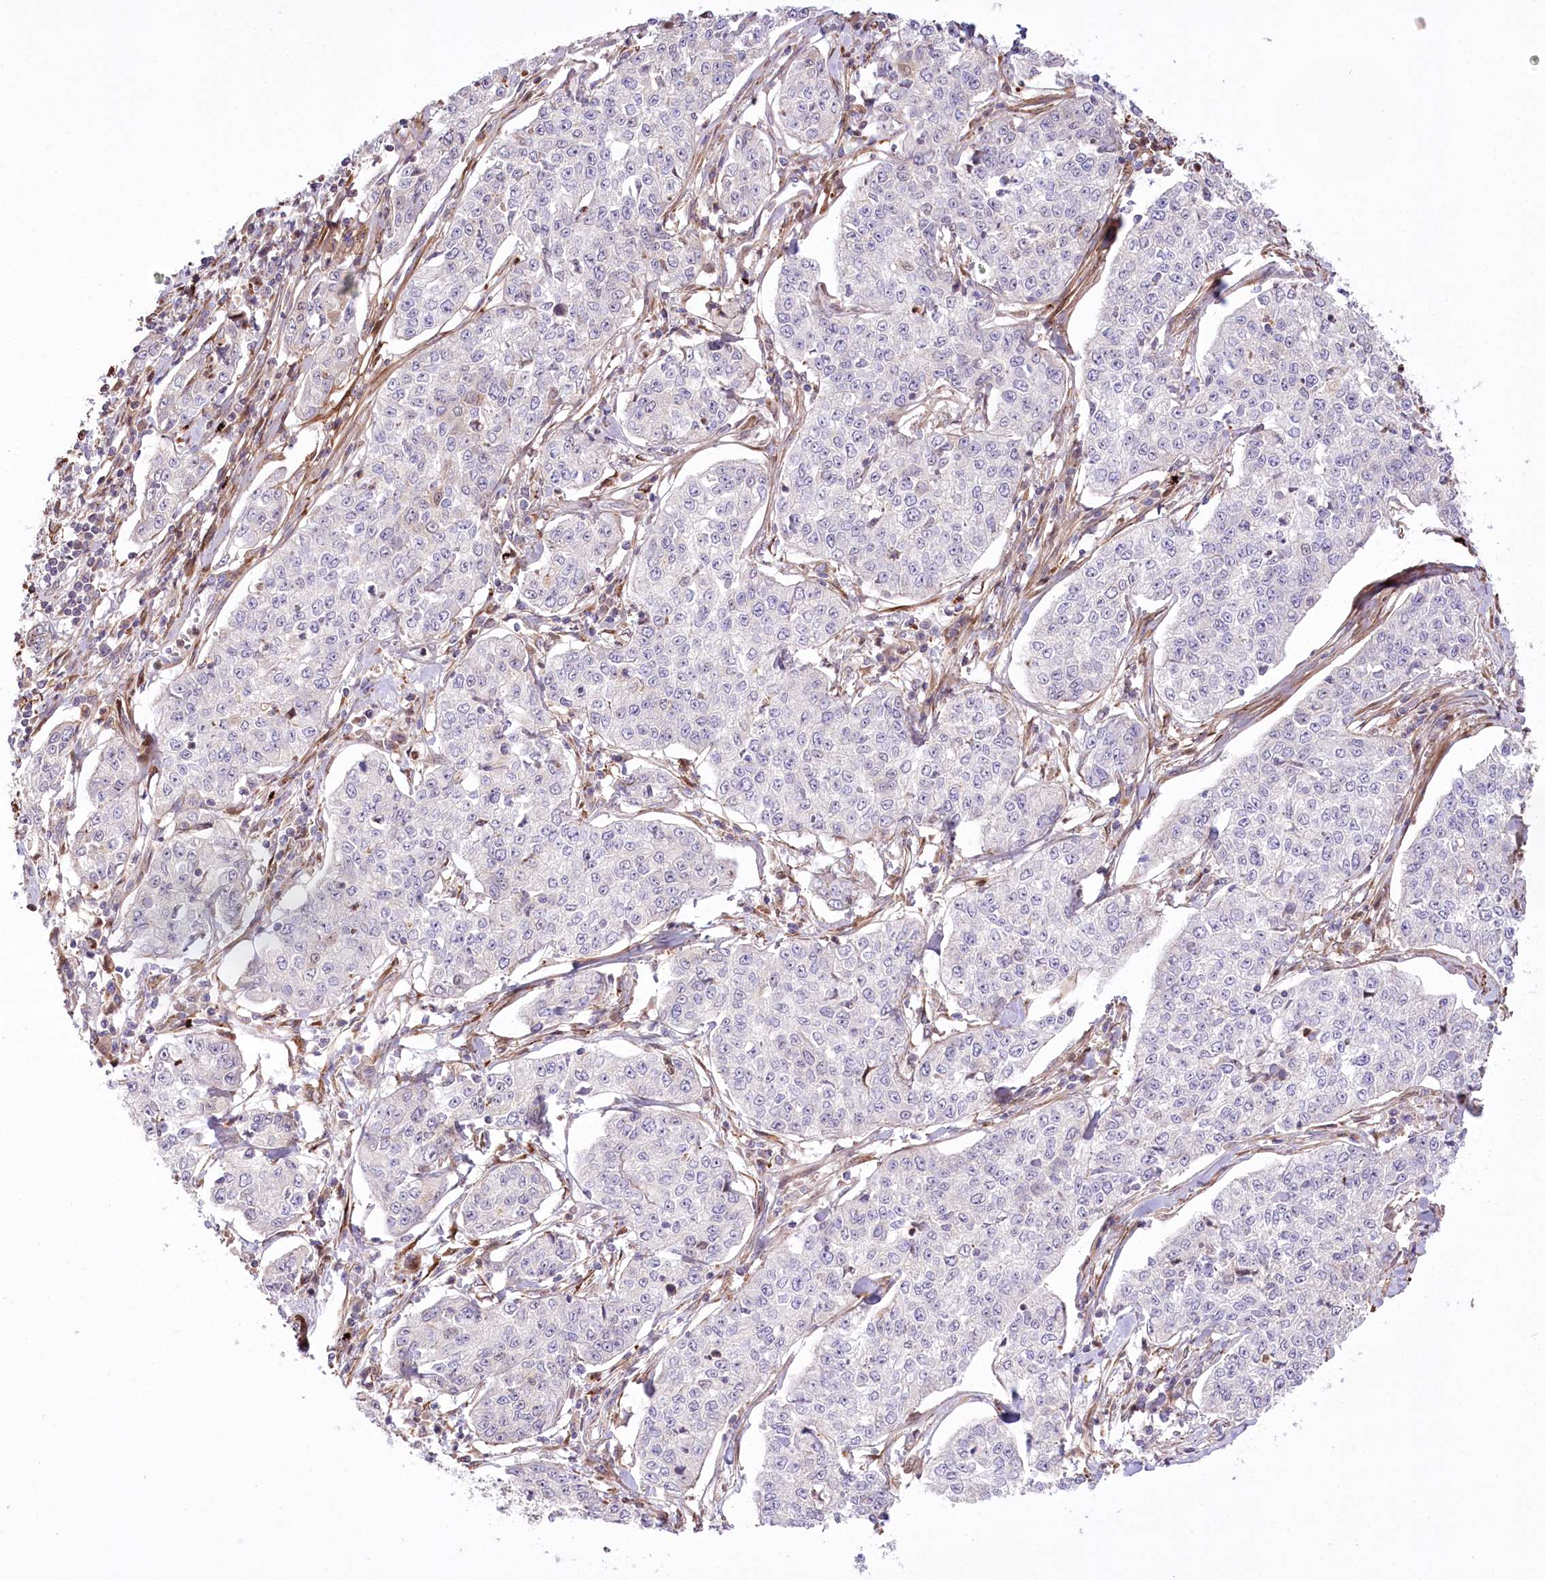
{"staining": {"intensity": "negative", "quantity": "none", "location": "none"}, "tissue": "cervical cancer", "cell_type": "Tumor cells", "image_type": "cancer", "snomed": [{"axis": "morphology", "description": "Squamous cell carcinoma, NOS"}, {"axis": "topography", "description": "Cervix"}], "caption": "This is an immunohistochemistry (IHC) histopathology image of human cervical squamous cell carcinoma. There is no staining in tumor cells.", "gene": "RNF24", "patient": {"sex": "female", "age": 35}}